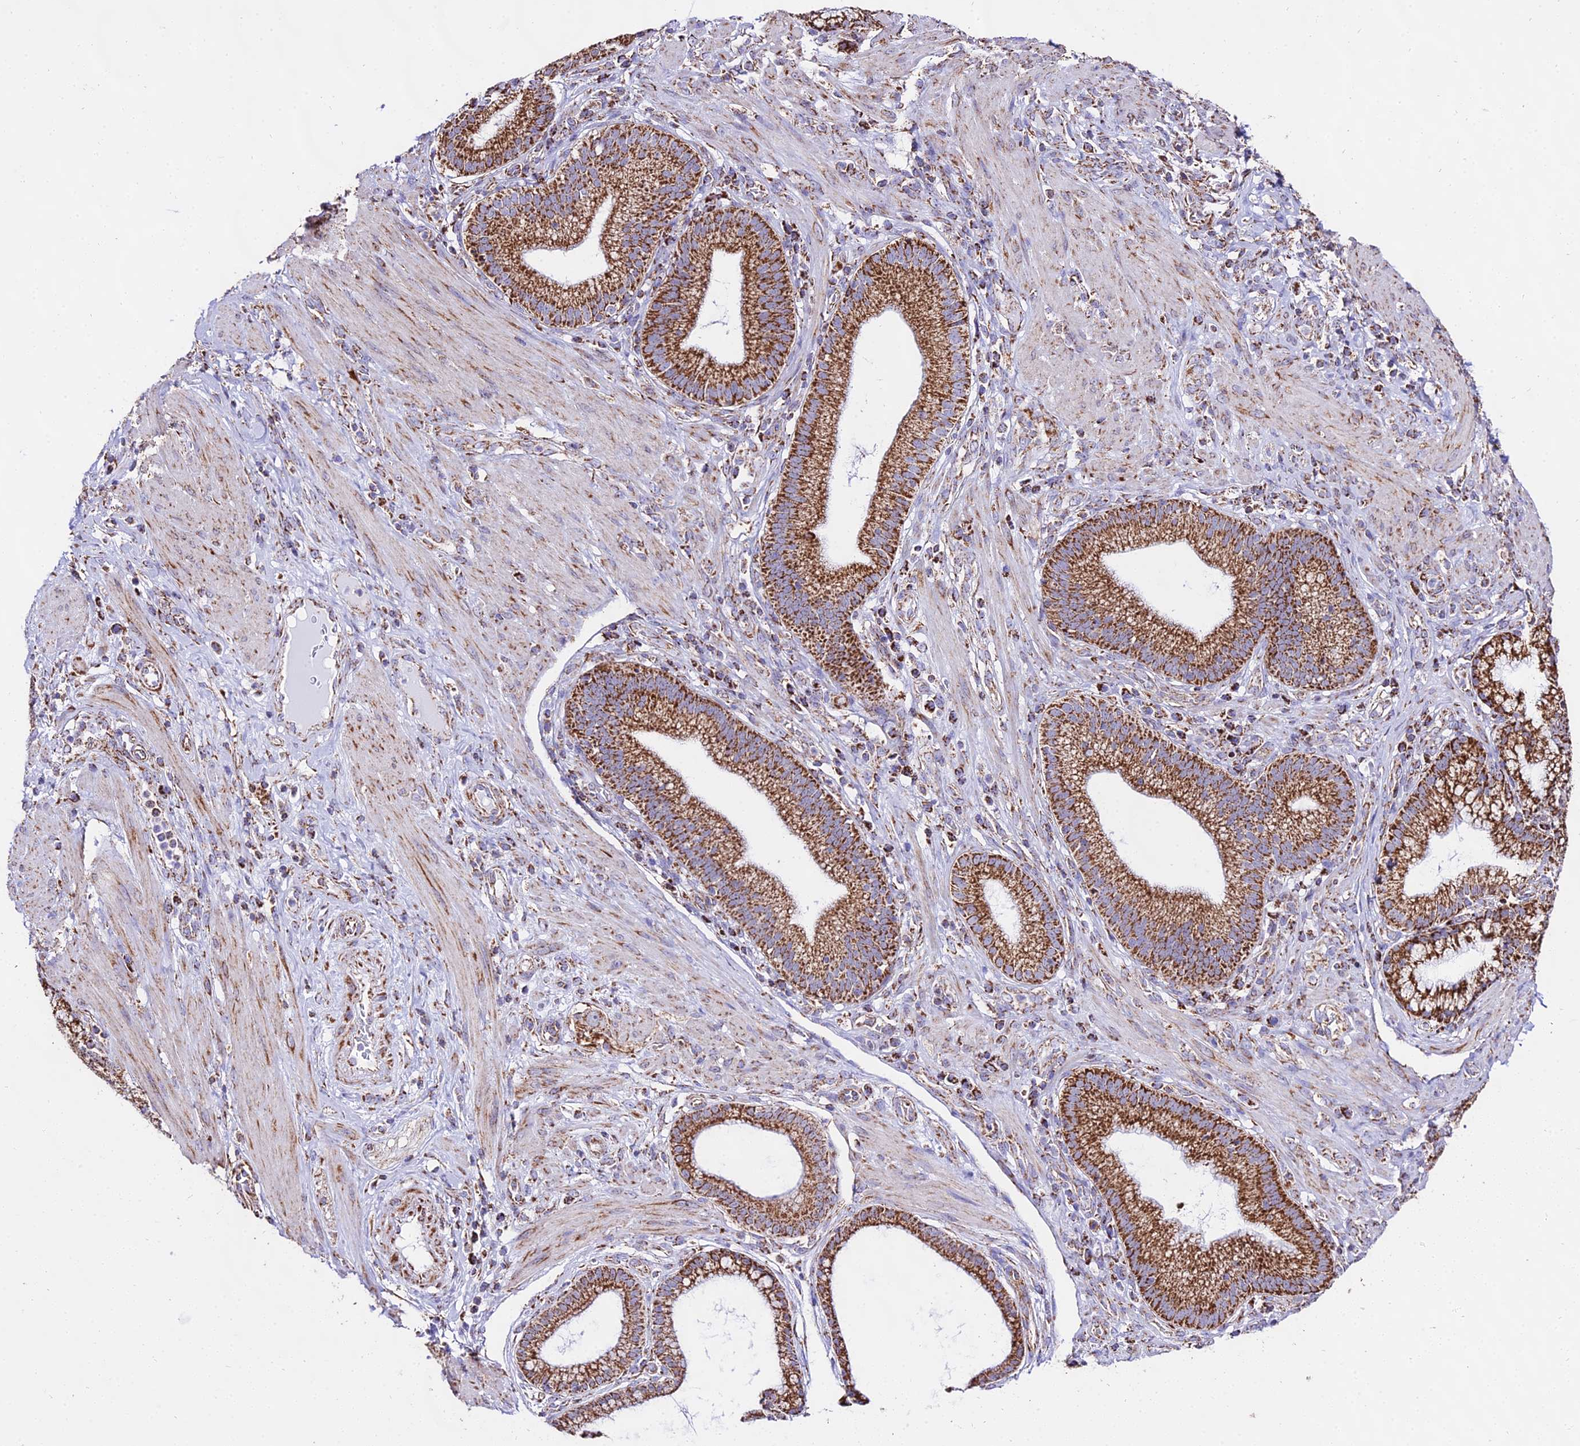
{"staining": {"intensity": "strong", "quantity": ">75%", "location": "cytoplasmic/membranous"}, "tissue": "pancreatic cancer", "cell_type": "Tumor cells", "image_type": "cancer", "snomed": [{"axis": "morphology", "description": "Adenocarcinoma, NOS"}, {"axis": "topography", "description": "Pancreas"}], "caption": "Strong cytoplasmic/membranous protein expression is seen in about >75% of tumor cells in pancreatic adenocarcinoma. The staining was performed using DAB to visualize the protein expression in brown, while the nuclei were stained in blue with hematoxylin (Magnification: 20x).", "gene": "ATP5PD", "patient": {"sex": "male", "age": 72}}